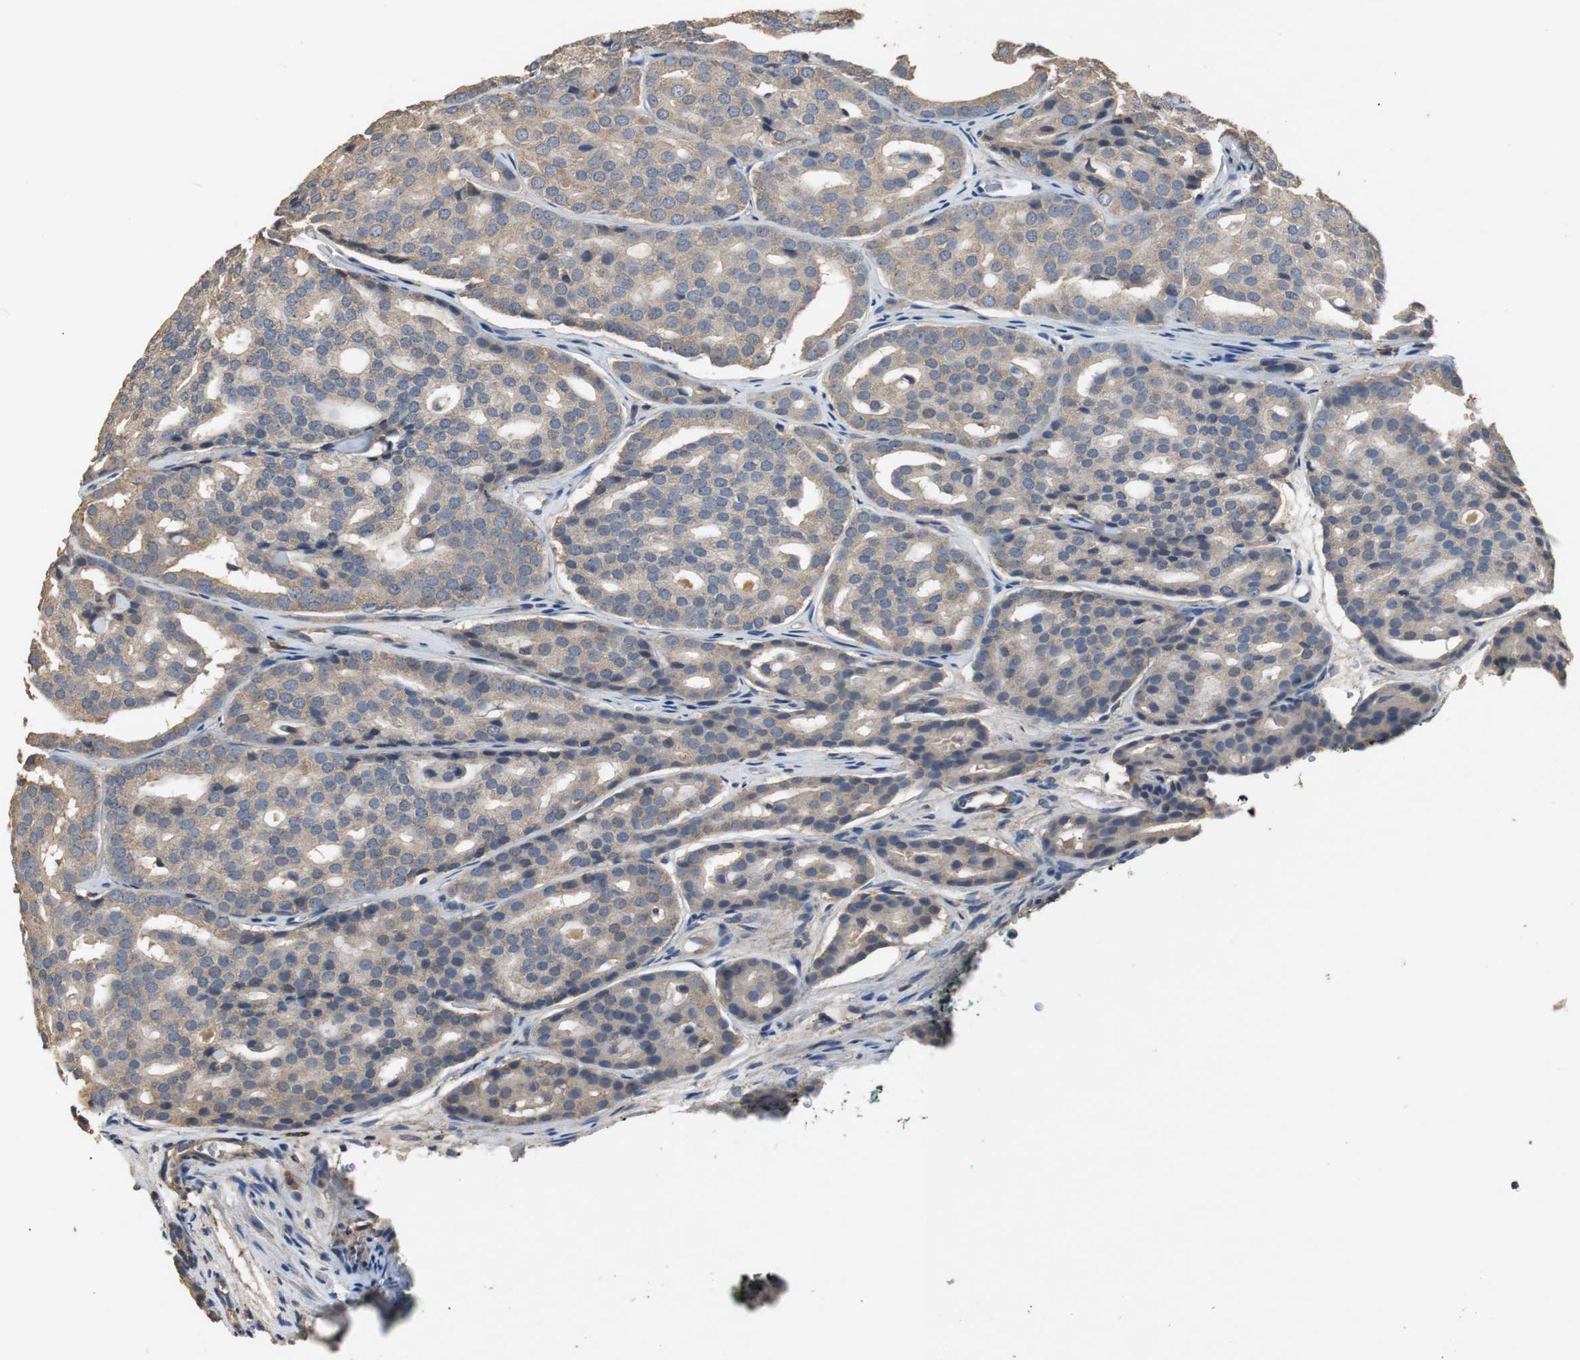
{"staining": {"intensity": "weak", "quantity": "25%-75%", "location": "cytoplasmic/membranous"}, "tissue": "prostate cancer", "cell_type": "Tumor cells", "image_type": "cancer", "snomed": [{"axis": "morphology", "description": "Adenocarcinoma, High grade"}, {"axis": "topography", "description": "Prostate"}], "caption": "Prostate high-grade adenocarcinoma stained for a protein displays weak cytoplasmic/membranous positivity in tumor cells. (DAB = brown stain, brightfield microscopy at high magnification).", "gene": "TNFRSF14", "patient": {"sex": "male", "age": 64}}